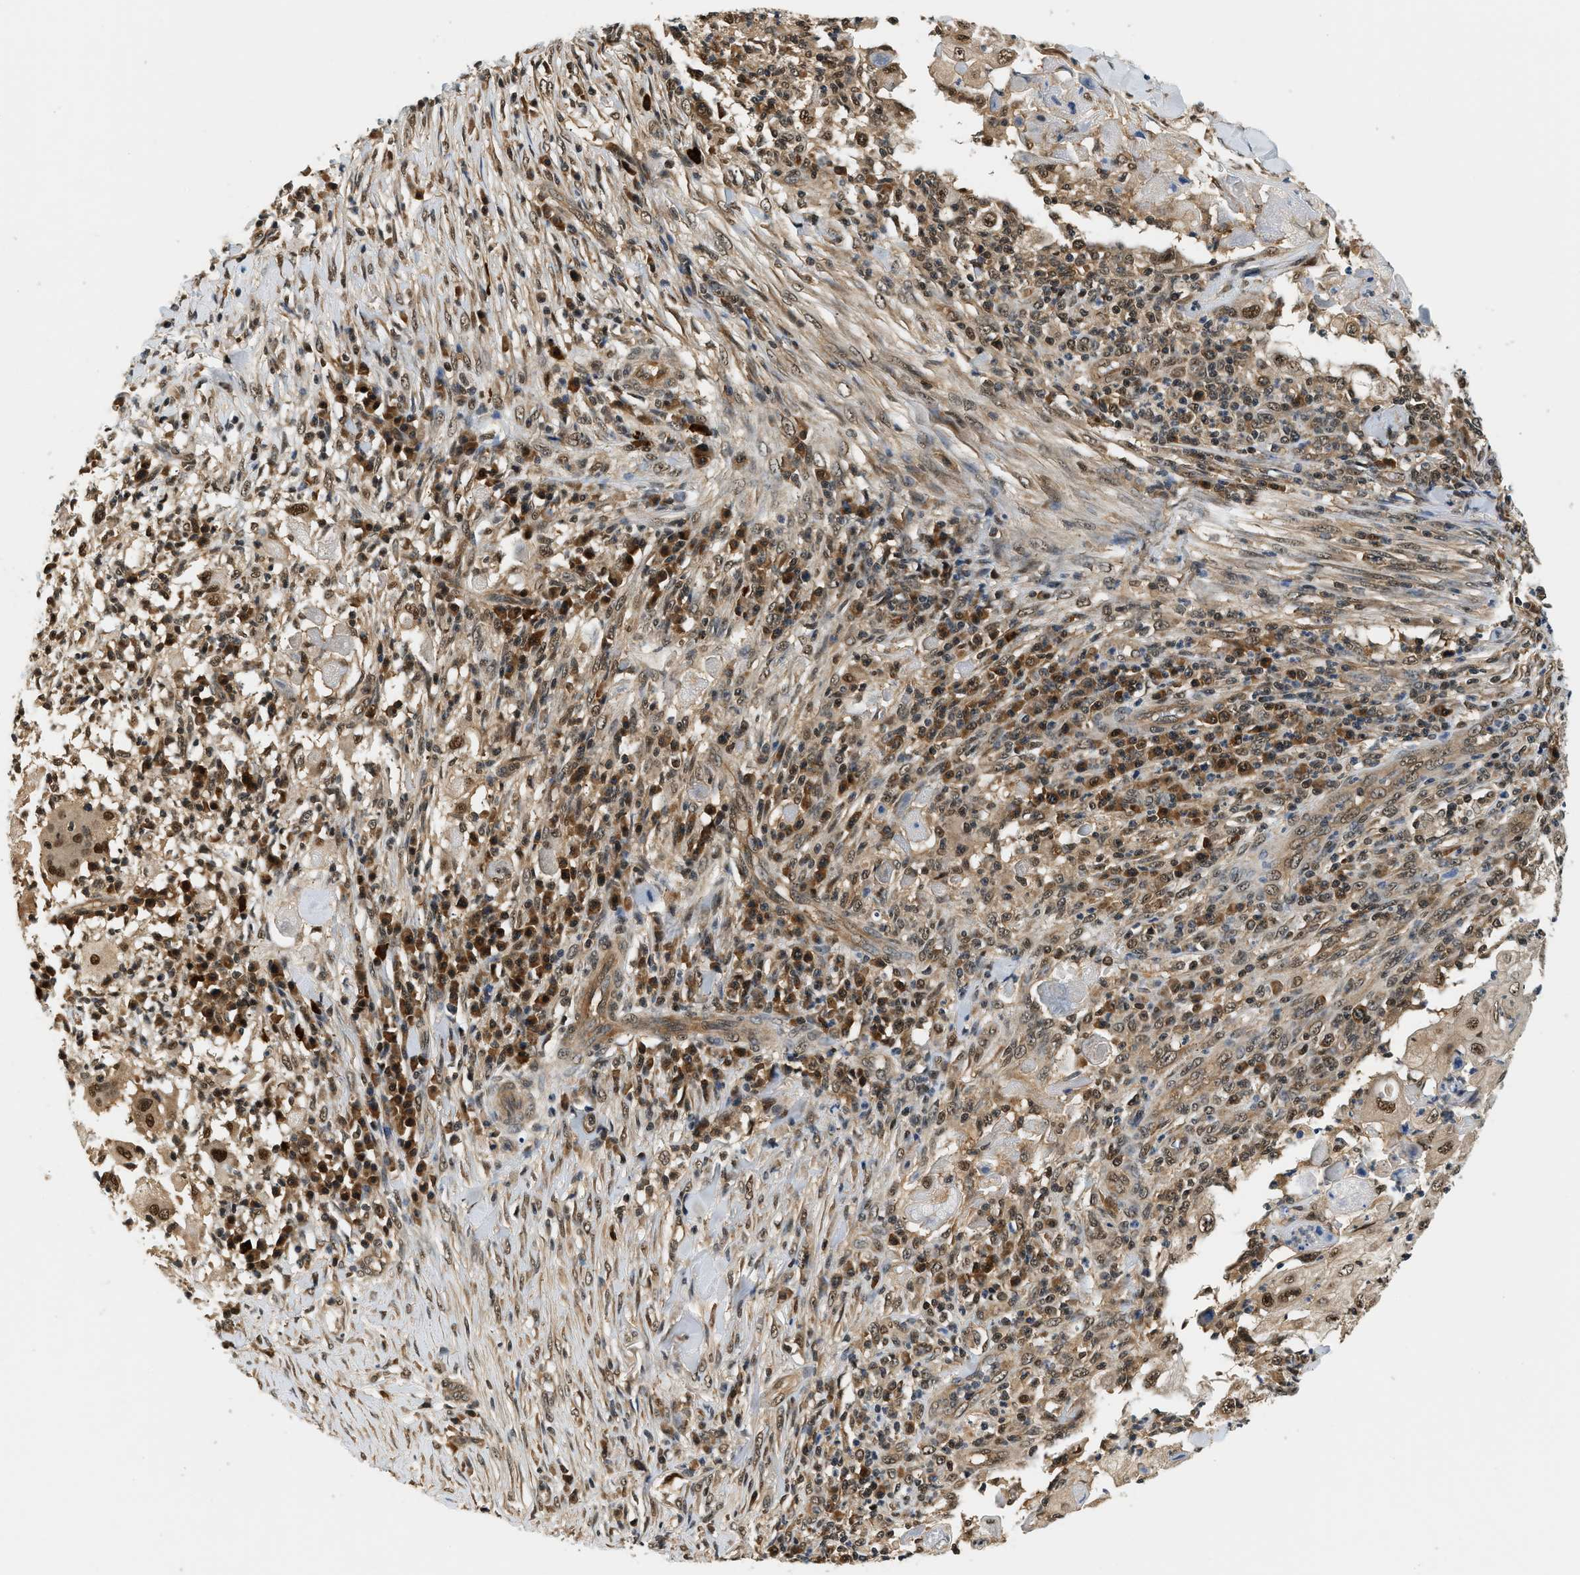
{"staining": {"intensity": "strong", "quantity": ">75%", "location": "cytoplasmic/membranous,nuclear"}, "tissue": "skin cancer", "cell_type": "Tumor cells", "image_type": "cancer", "snomed": [{"axis": "morphology", "description": "Squamous cell carcinoma, NOS"}, {"axis": "topography", "description": "Skin"}], "caption": "A micrograph of squamous cell carcinoma (skin) stained for a protein exhibits strong cytoplasmic/membranous and nuclear brown staining in tumor cells.", "gene": "PSMD3", "patient": {"sex": "male", "age": 86}}